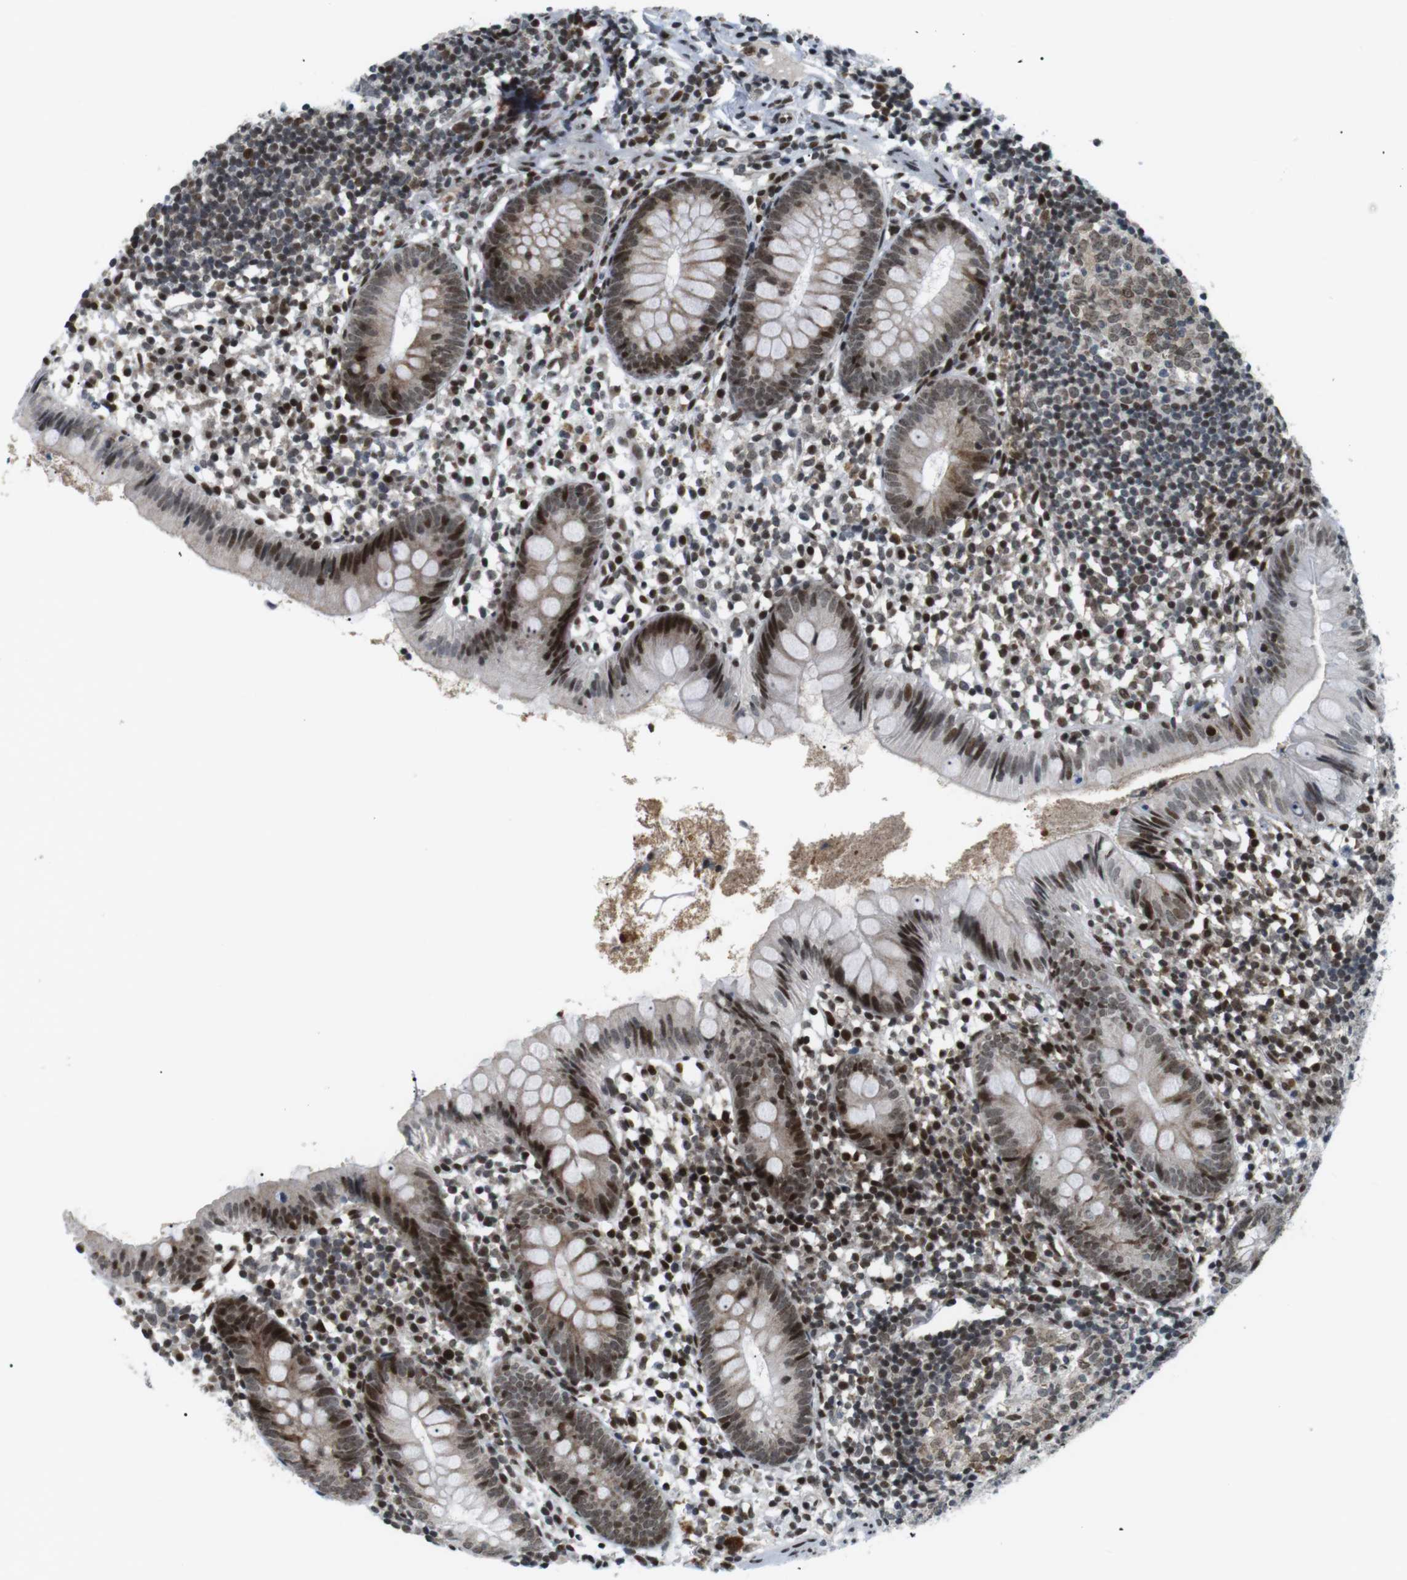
{"staining": {"intensity": "moderate", "quantity": ">75%", "location": "nuclear"}, "tissue": "appendix", "cell_type": "Glandular cells", "image_type": "normal", "snomed": [{"axis": "morphology", "description": "Normal tissue, NOS"}, {"axis": "topography", "description": "Appendix"}], "caption": "Appendix stained for a protein (brown) shows moderate nuclear positive expression in about >75% of glandular cells.", "gene": "CDC27", "patient": {"sex": "female", "age": 20}}